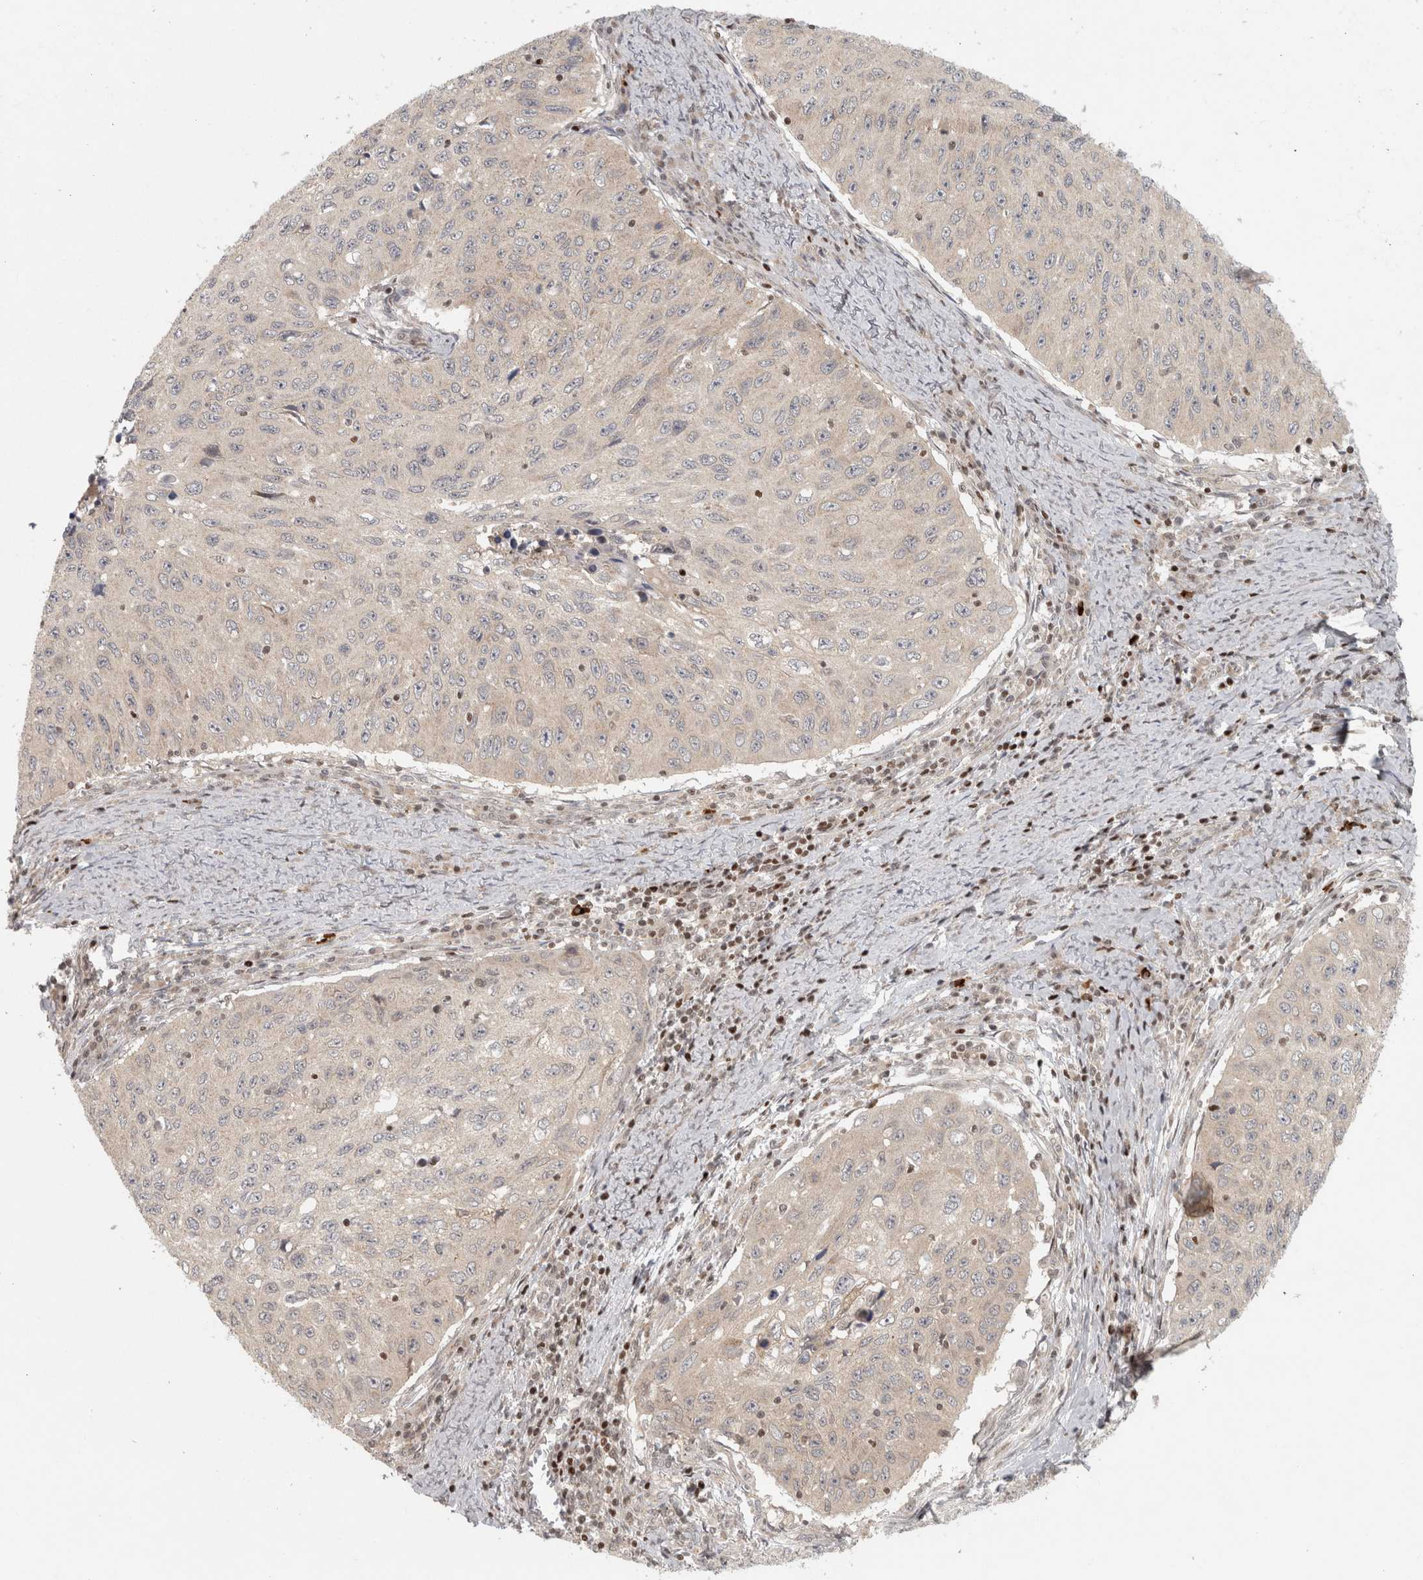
{"staining": {"intensity": "negative", "quantity": "none", "location": "none"}, "tissue": "cervical cancer", "cell_type": "Tumor cells", "image_type": "cancer", "snomed": [{"axis": "morphology", "description": "Squamous cell carcinoma, NOS"}, {"axis": "topography", "description": "Cervix"}], "caption": "High power microscopy photomicrograph of an IHC photomicrograph of cervical squamous cell carcinoma, revealing no significant staining in tumor cells. (DAB immunohistochemistry (IHC) visualized using brightfield microscopy, high magnification).", "gene": "KDM8", "patient": {"sex": "female", "age": 53}}